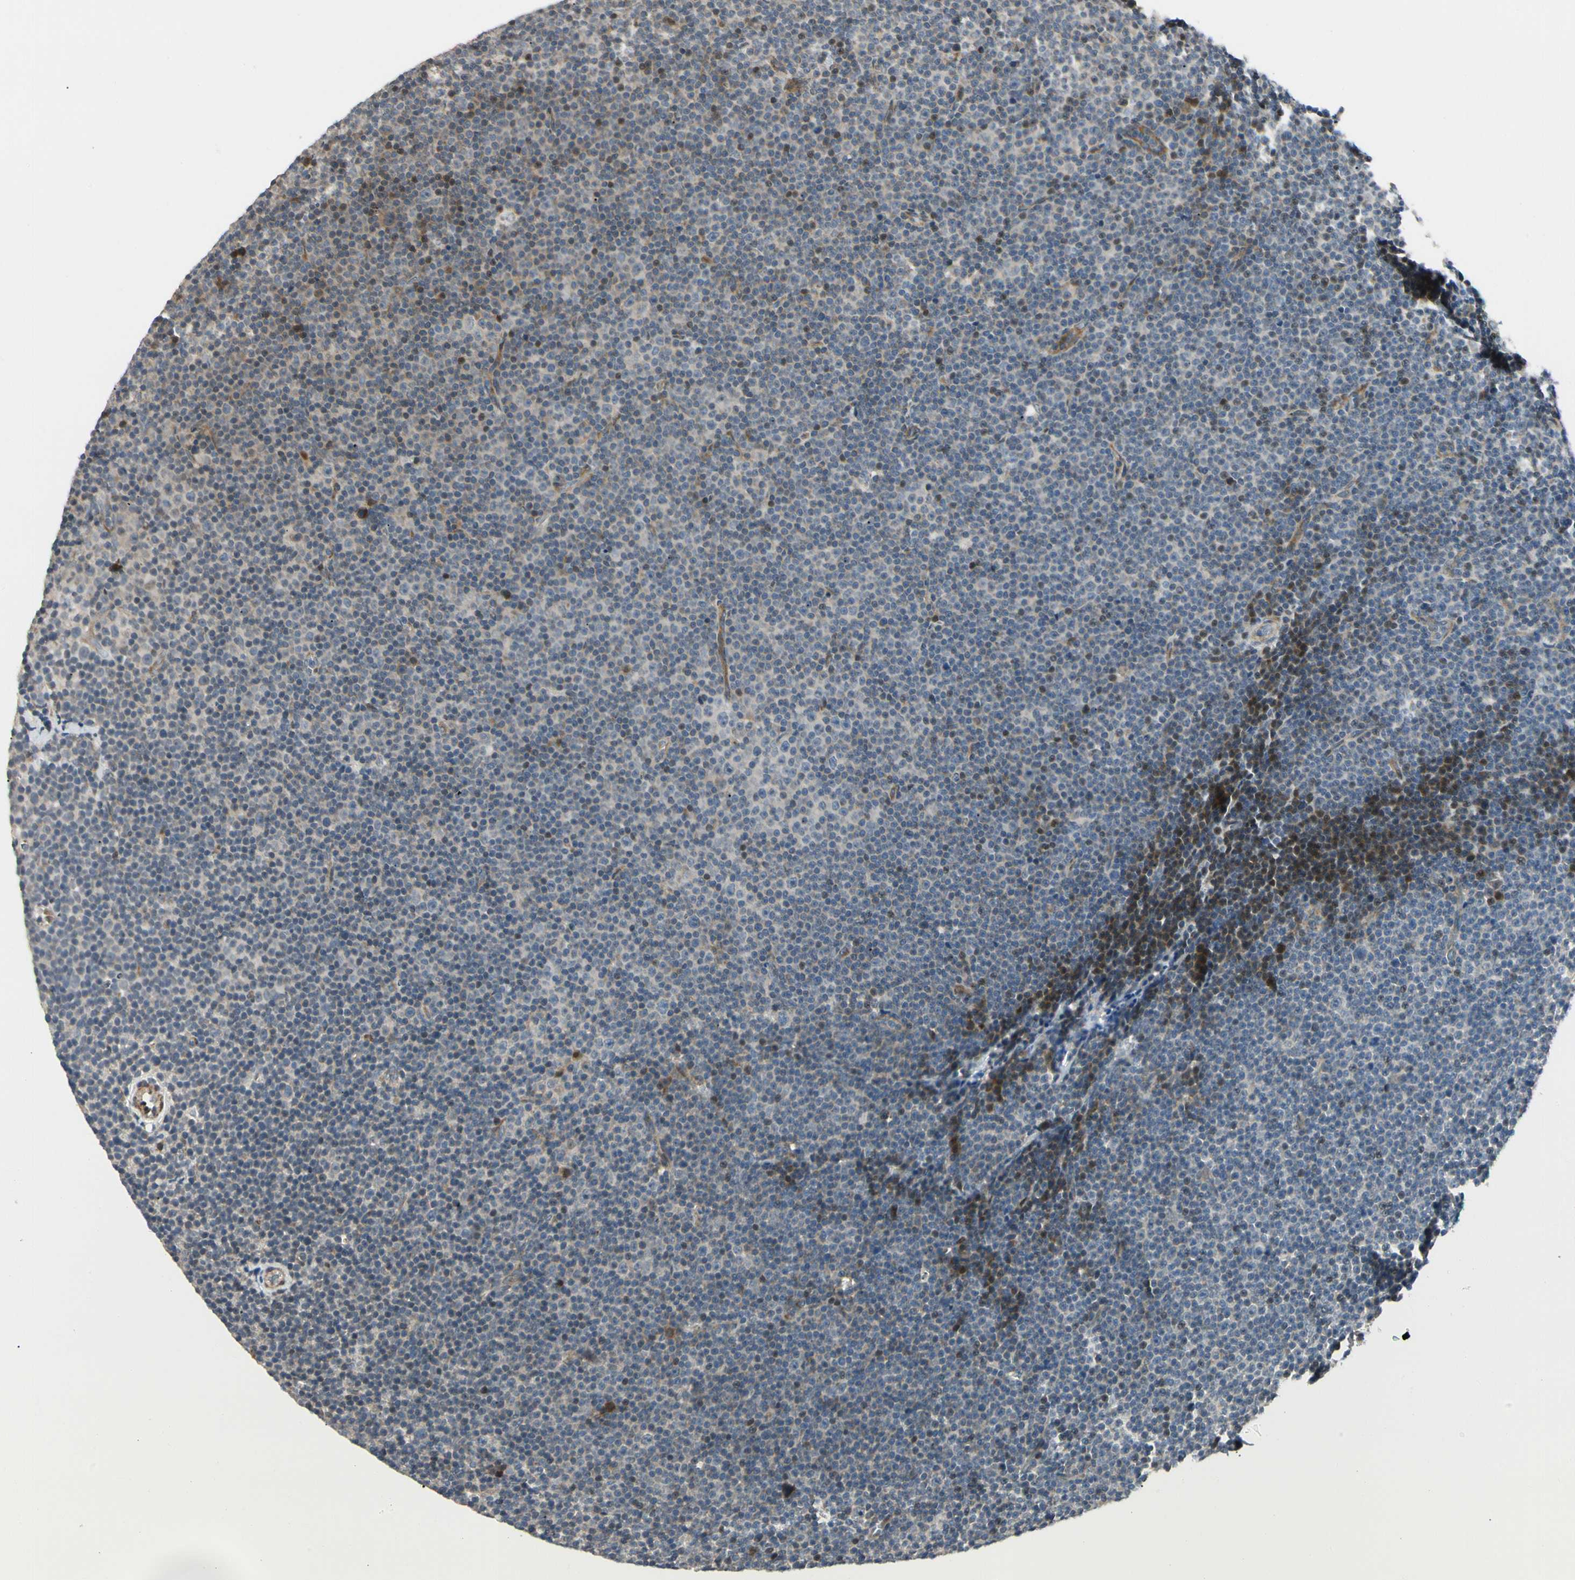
{"staining": {"intensity": "negative", "quantity": "none", "location": "none"}, "tissue": "lymphoma", "cell_type": "Tumor cells", "image_type": "cancer", "snomed": [{"axis": "morphology", "description": "Malignant lymphoma, non-Hodgkin's type, Low grade"}, {"axis": "topography", "description": "Lymph node"}], "caption": "The immunohistochemistry micrograph has no significant positivity in tumor cells of lymphoma tissue.", "gene": "P4HA3", "patient": {"sex": "female", "age": 67}}